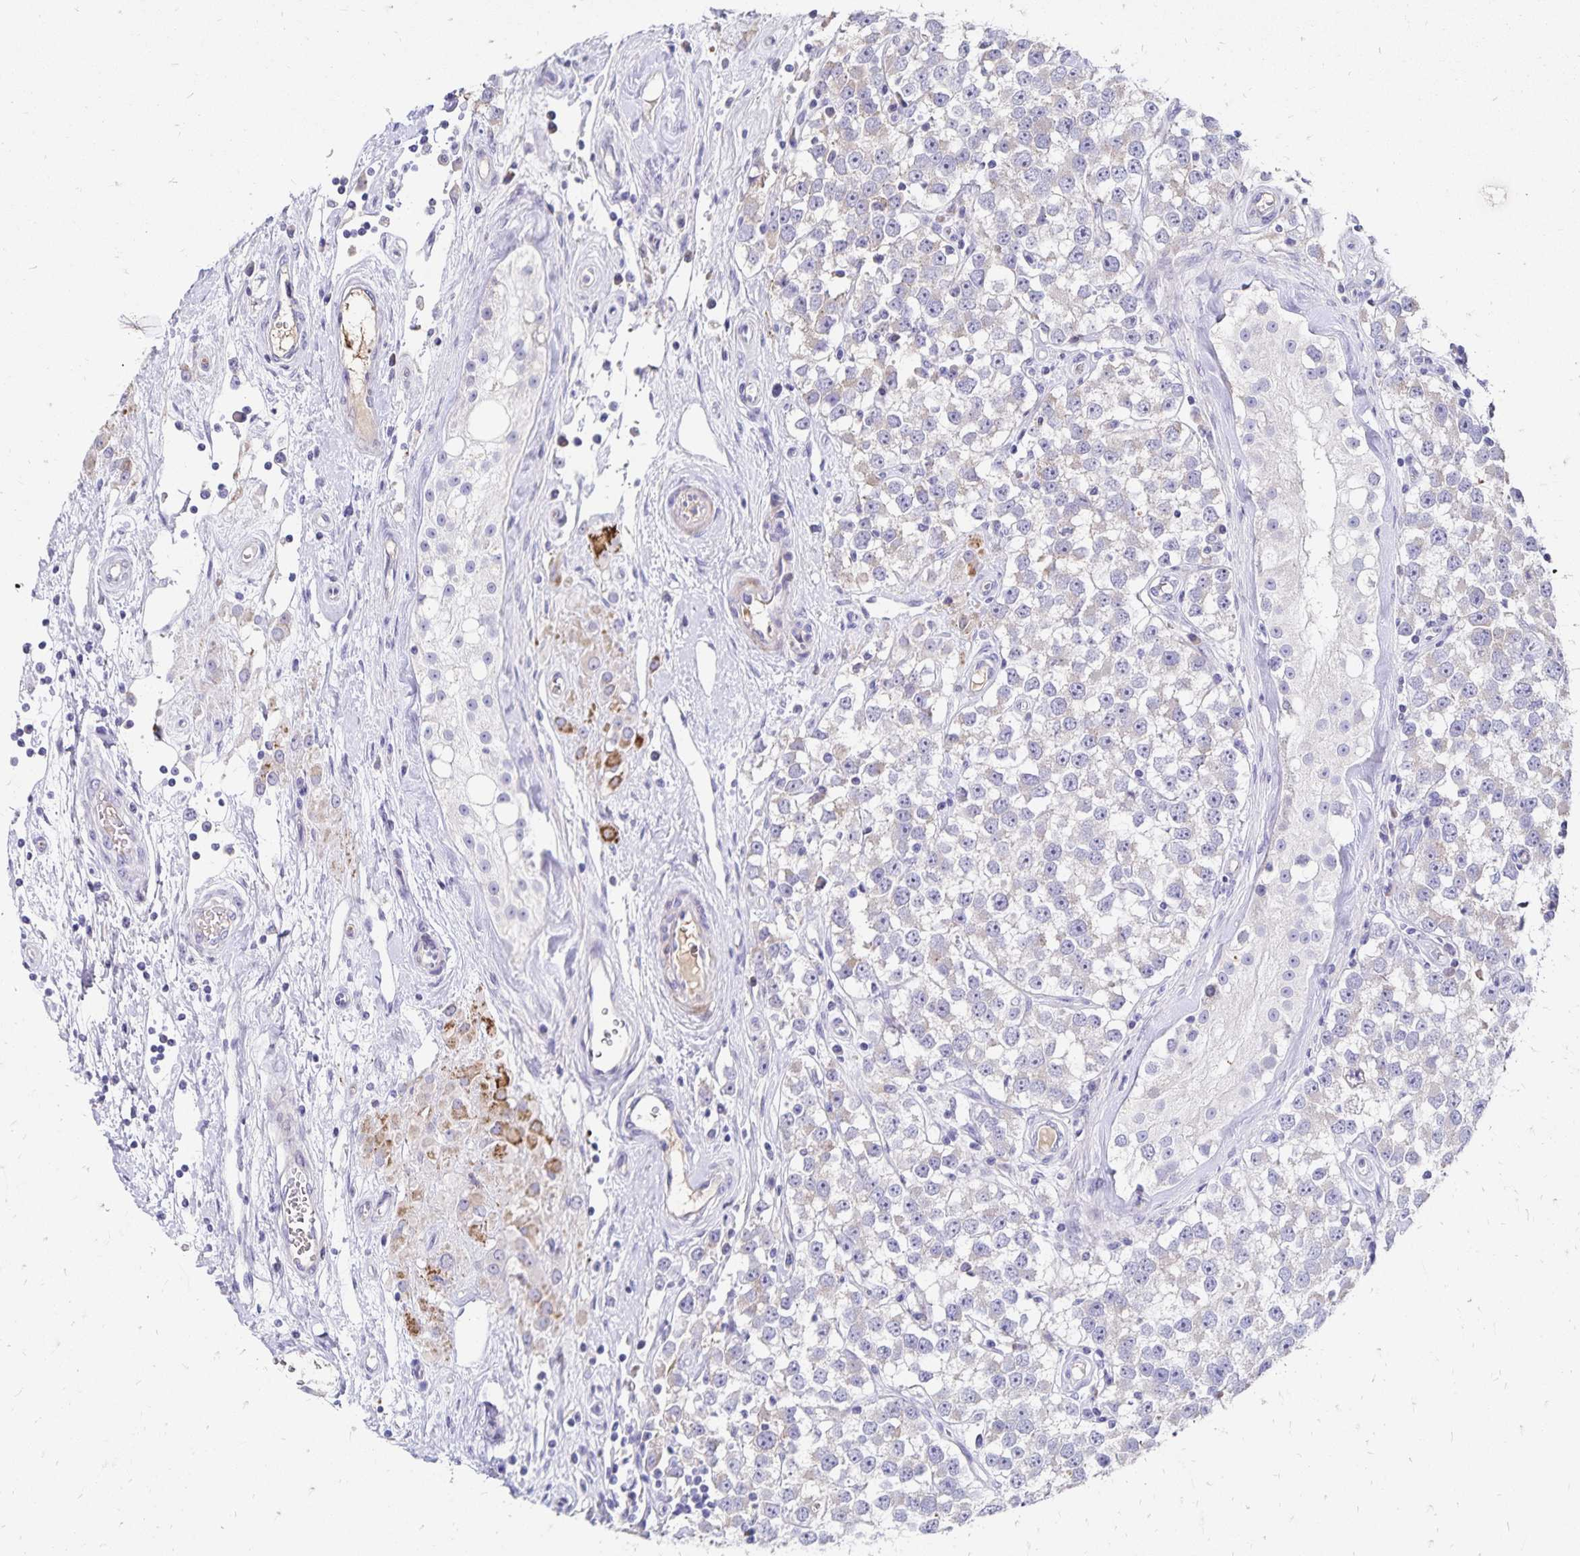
{"staining": {"intensity": "negative", "quantity": "none", "location": "none"}, "tissue": "testis cancer", "cell_type": "Tumor cells", "image_type": "cancer", "snomed": [{"axis": "morphology", "description": "Seminoma, NOS"}, {"axis": "topography", "description": "Testis"}], "caption": "The immunohistochemistry micrograph has no significant staining in tumor cells of seminoma (testis) tissue.", "gene": "NECAP1", "patient": {"sex": "male", "age": 34}}